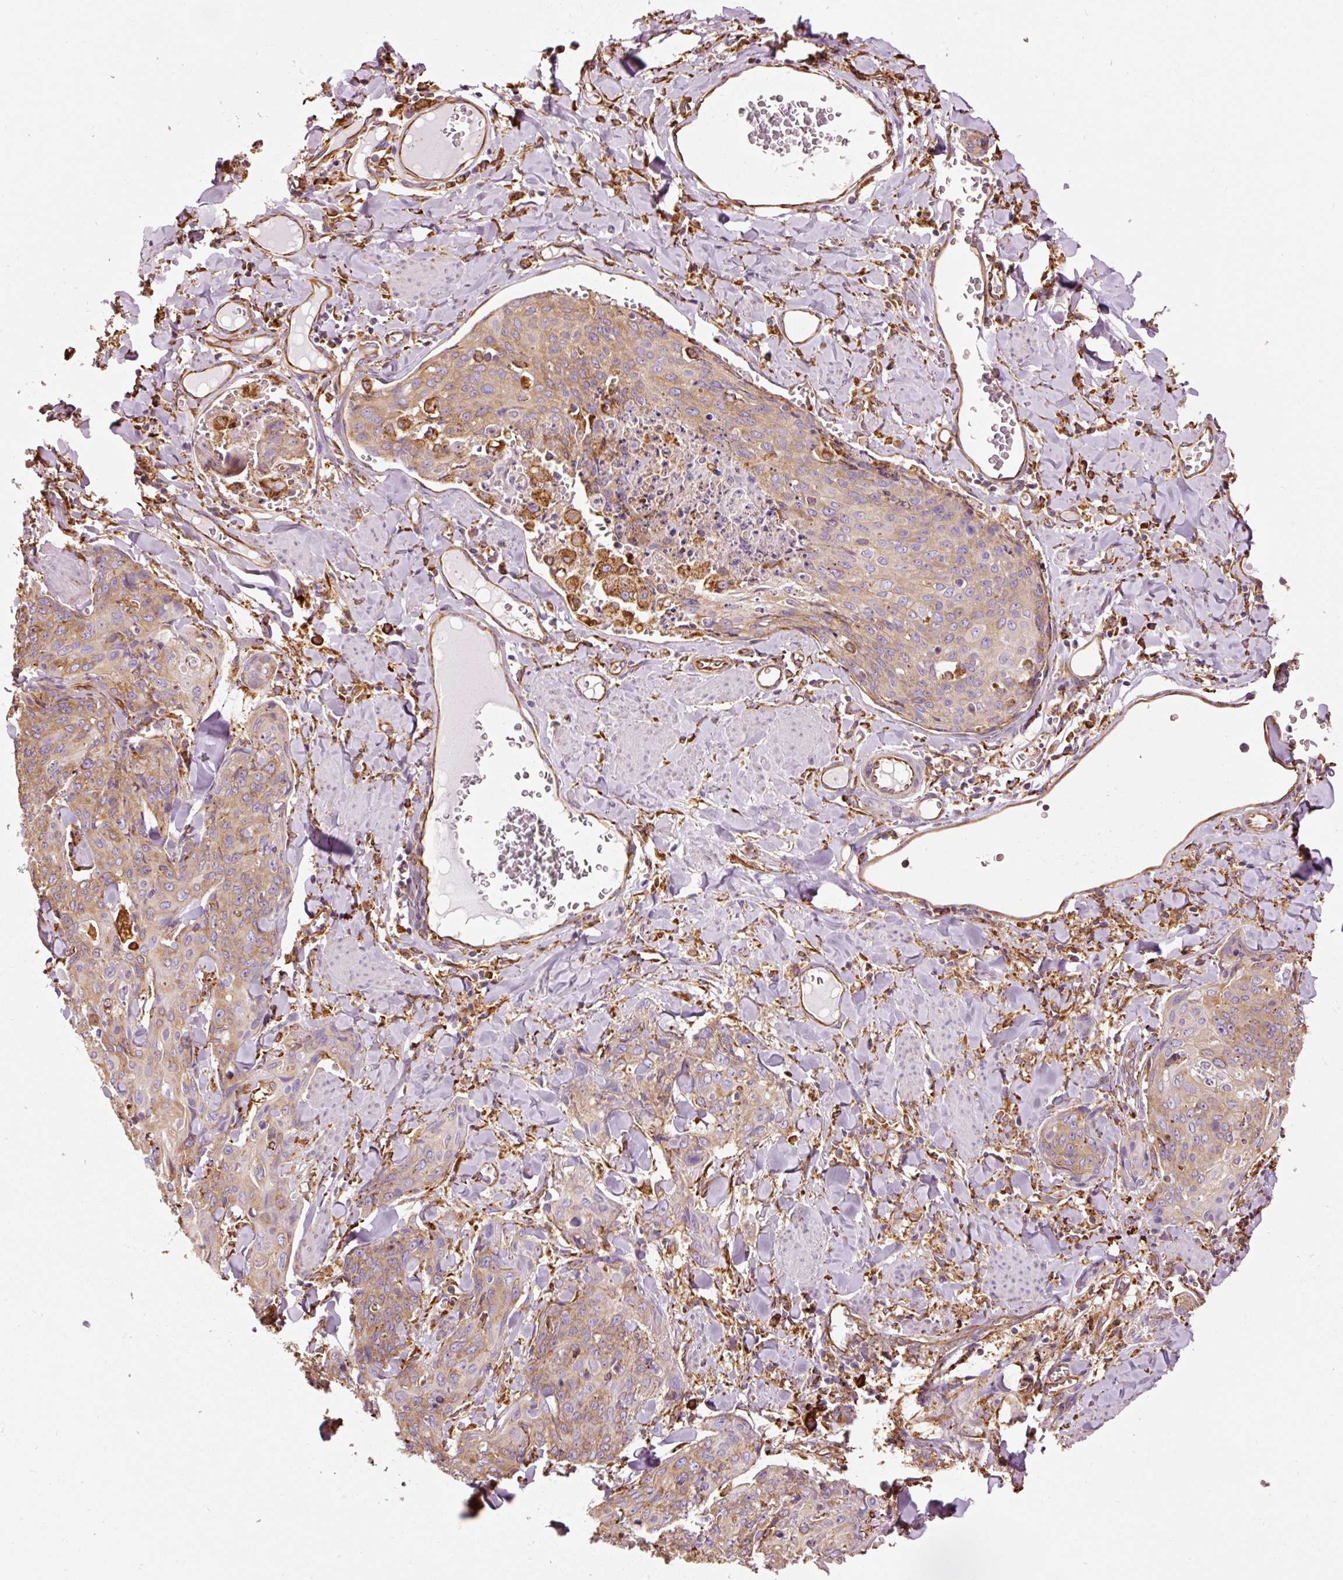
{"staining": {"intensity": "moderate", "quantity": ">75%", "location": "cytoplasmic/membranous"}, "tissue": "skin cancer", "cell_type": "Tumor cells", "image_type": "cancer", "snomed": [{"axis": "morphology", "description": "Squamous cell carcinoma, NOS"}, {"axis": "topography", "description": "Skin"}, {"axis": "topography", "description": "Vulva"}], "caption": "A brown stain highlights moderate cytoplasmic/membranous positivity of a protein in human squamous cell carcinoma (skin) tumor cells.", "gene": "KLC1", "patient": {"sex": "female", "age": 85}}